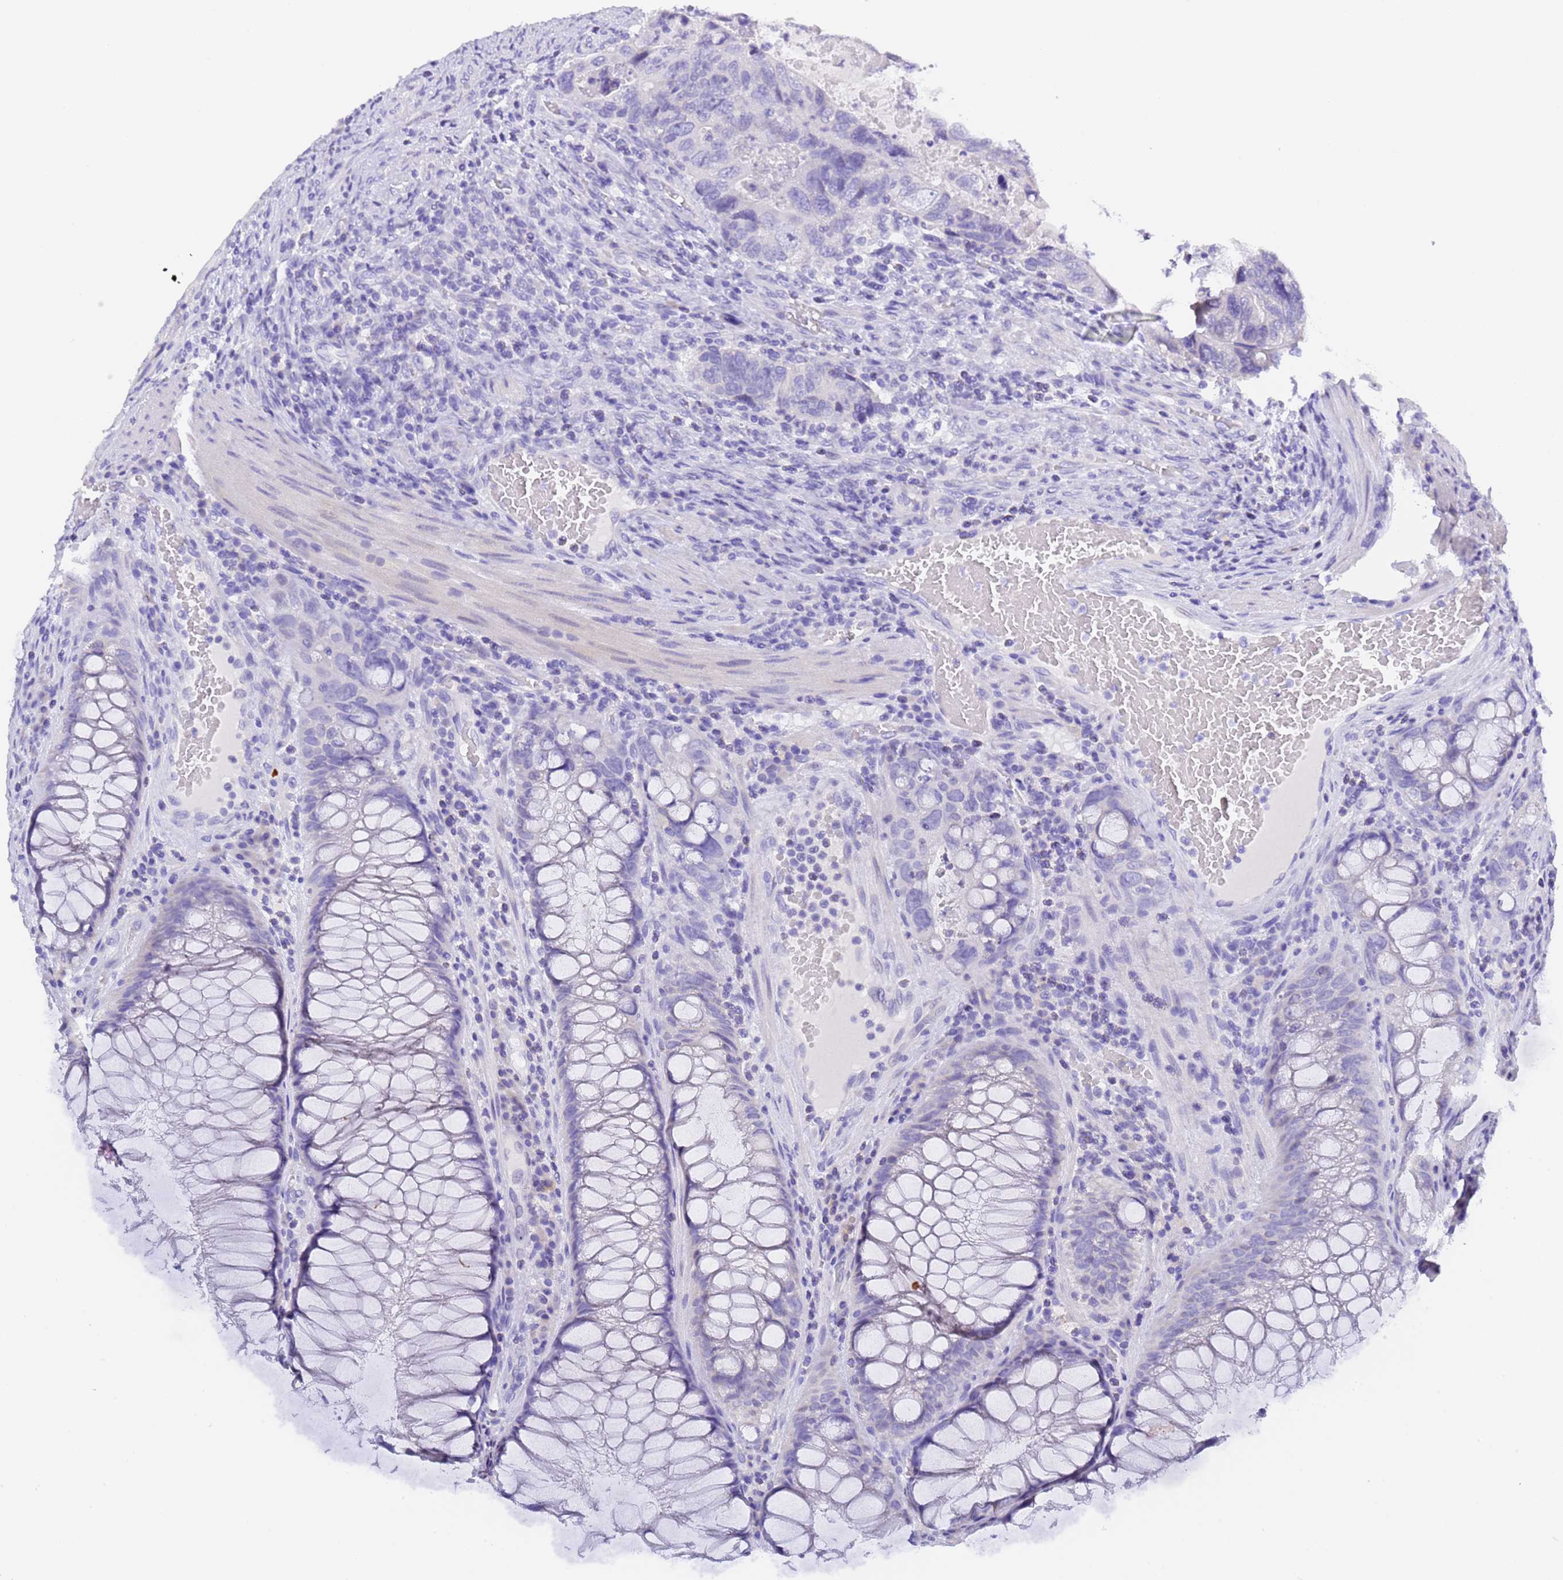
{"staining": {"intensity": "negative", "quantity": "none", "location": "none"}, "tissue": "colorectal cancer", "cell_type": "Tumor cells", "image_type": "cancer", "snomed": [{"axis": "morphology", "description": "Adenocarcinoma, NOS"}, {"axis": "topography", "description": "Rectum"}], "caption": "Immunohistochemistry of human colorectal cancer exhibits no staining in tumor cells.", "gene": "GABRA1", "patient": {"sex": "male", "age": 63}}